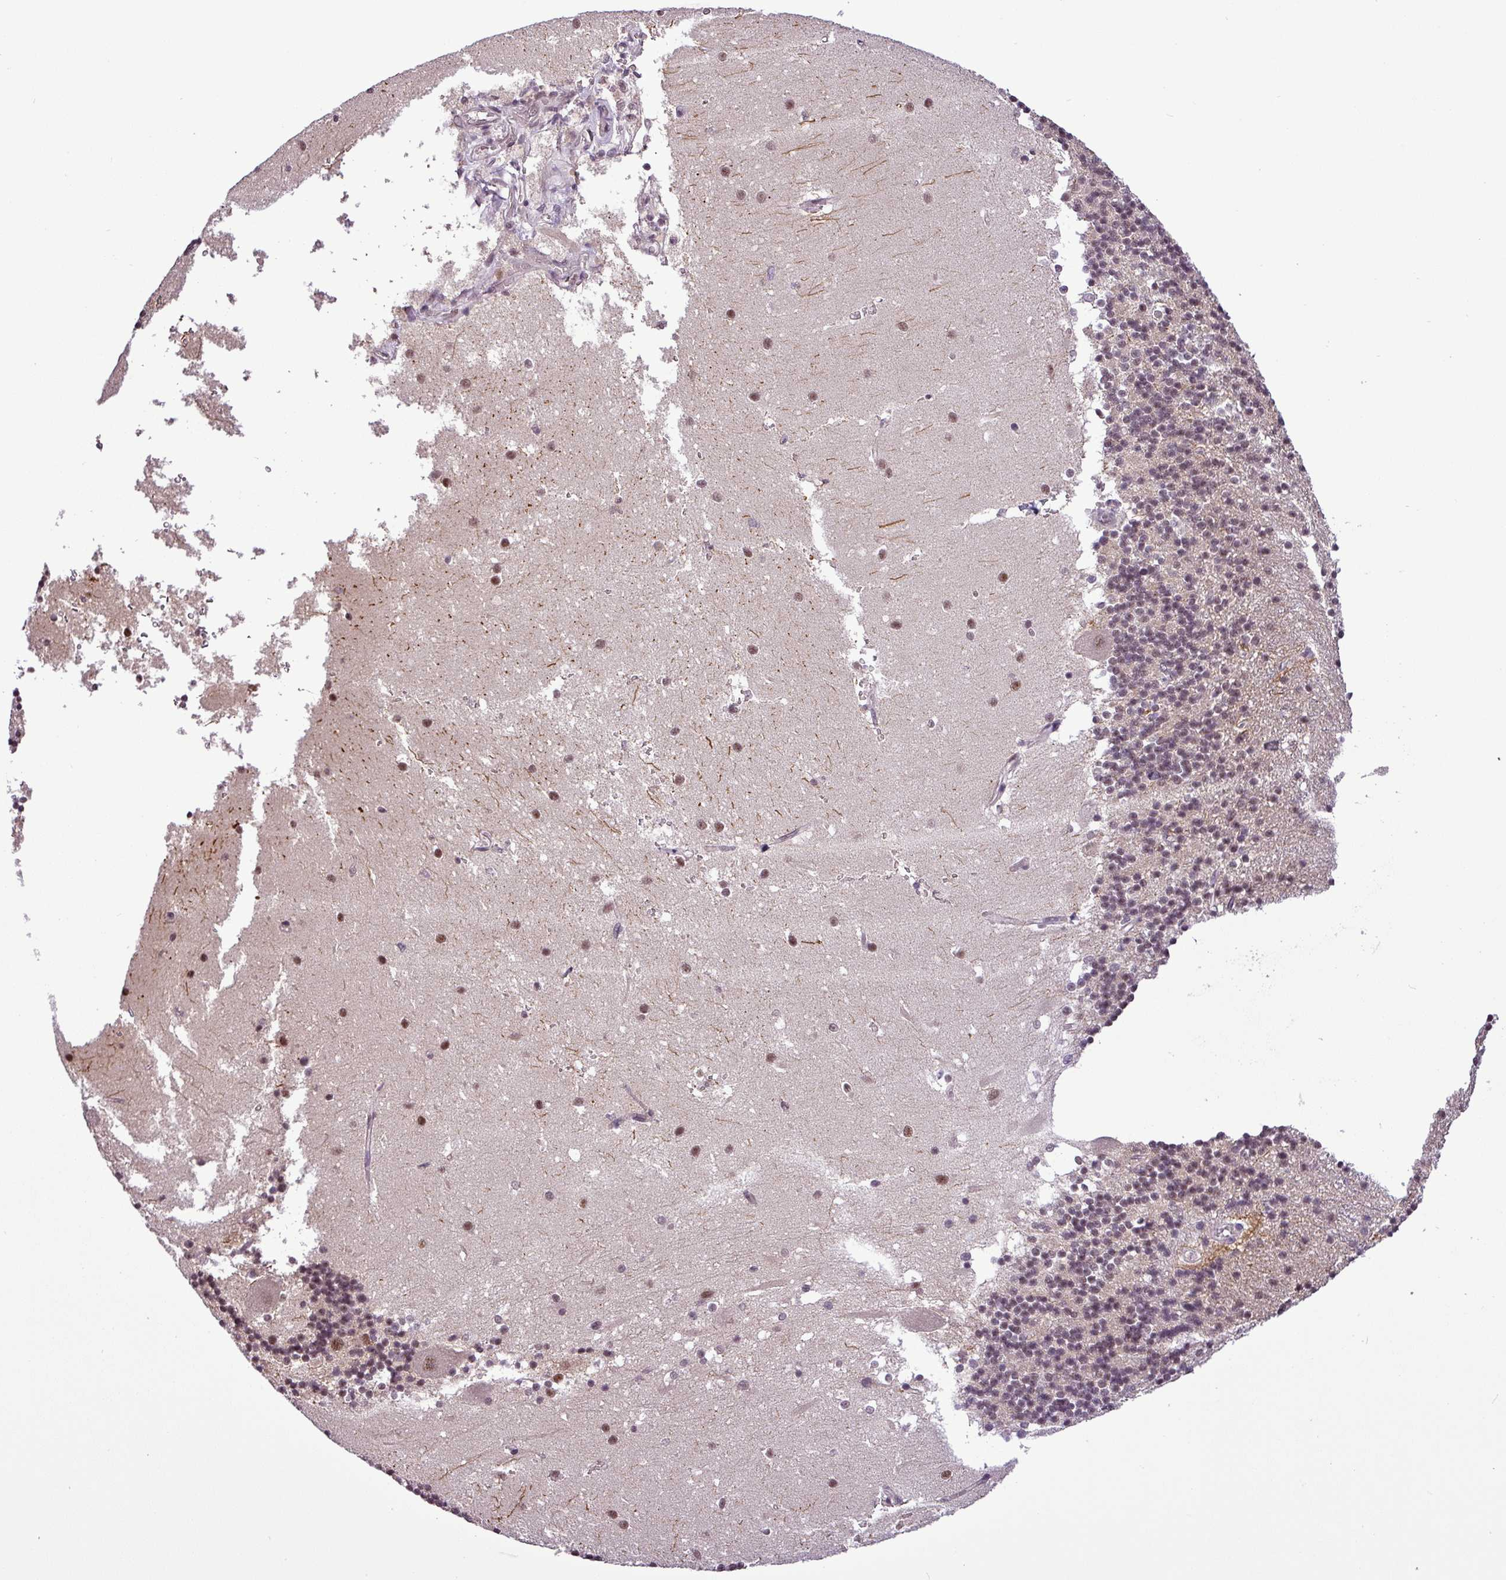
{"staining": {"intensity": "weak", "quantity": "<25%", "location": "nuclear"}, "tissue": "cerebellum", "cell_type": "Cells in granular layer", "image_type": "normal", "snomed": [{"axis": "morphology", "description": "Normal tissue, NOS"}, {"axis": "topography", "description": "Cerebellum"}], "caption": "DAB (3,3'-diaminobenzidine) immunohistochemical staining of normal human cerebellum demonstrates no significant expression in cells in granular layer. (DAB immunohistochemistry with hematoxylin counter stain).", "gene": "MFHAS1", "patient": {"sex": "male", "age": 54}}